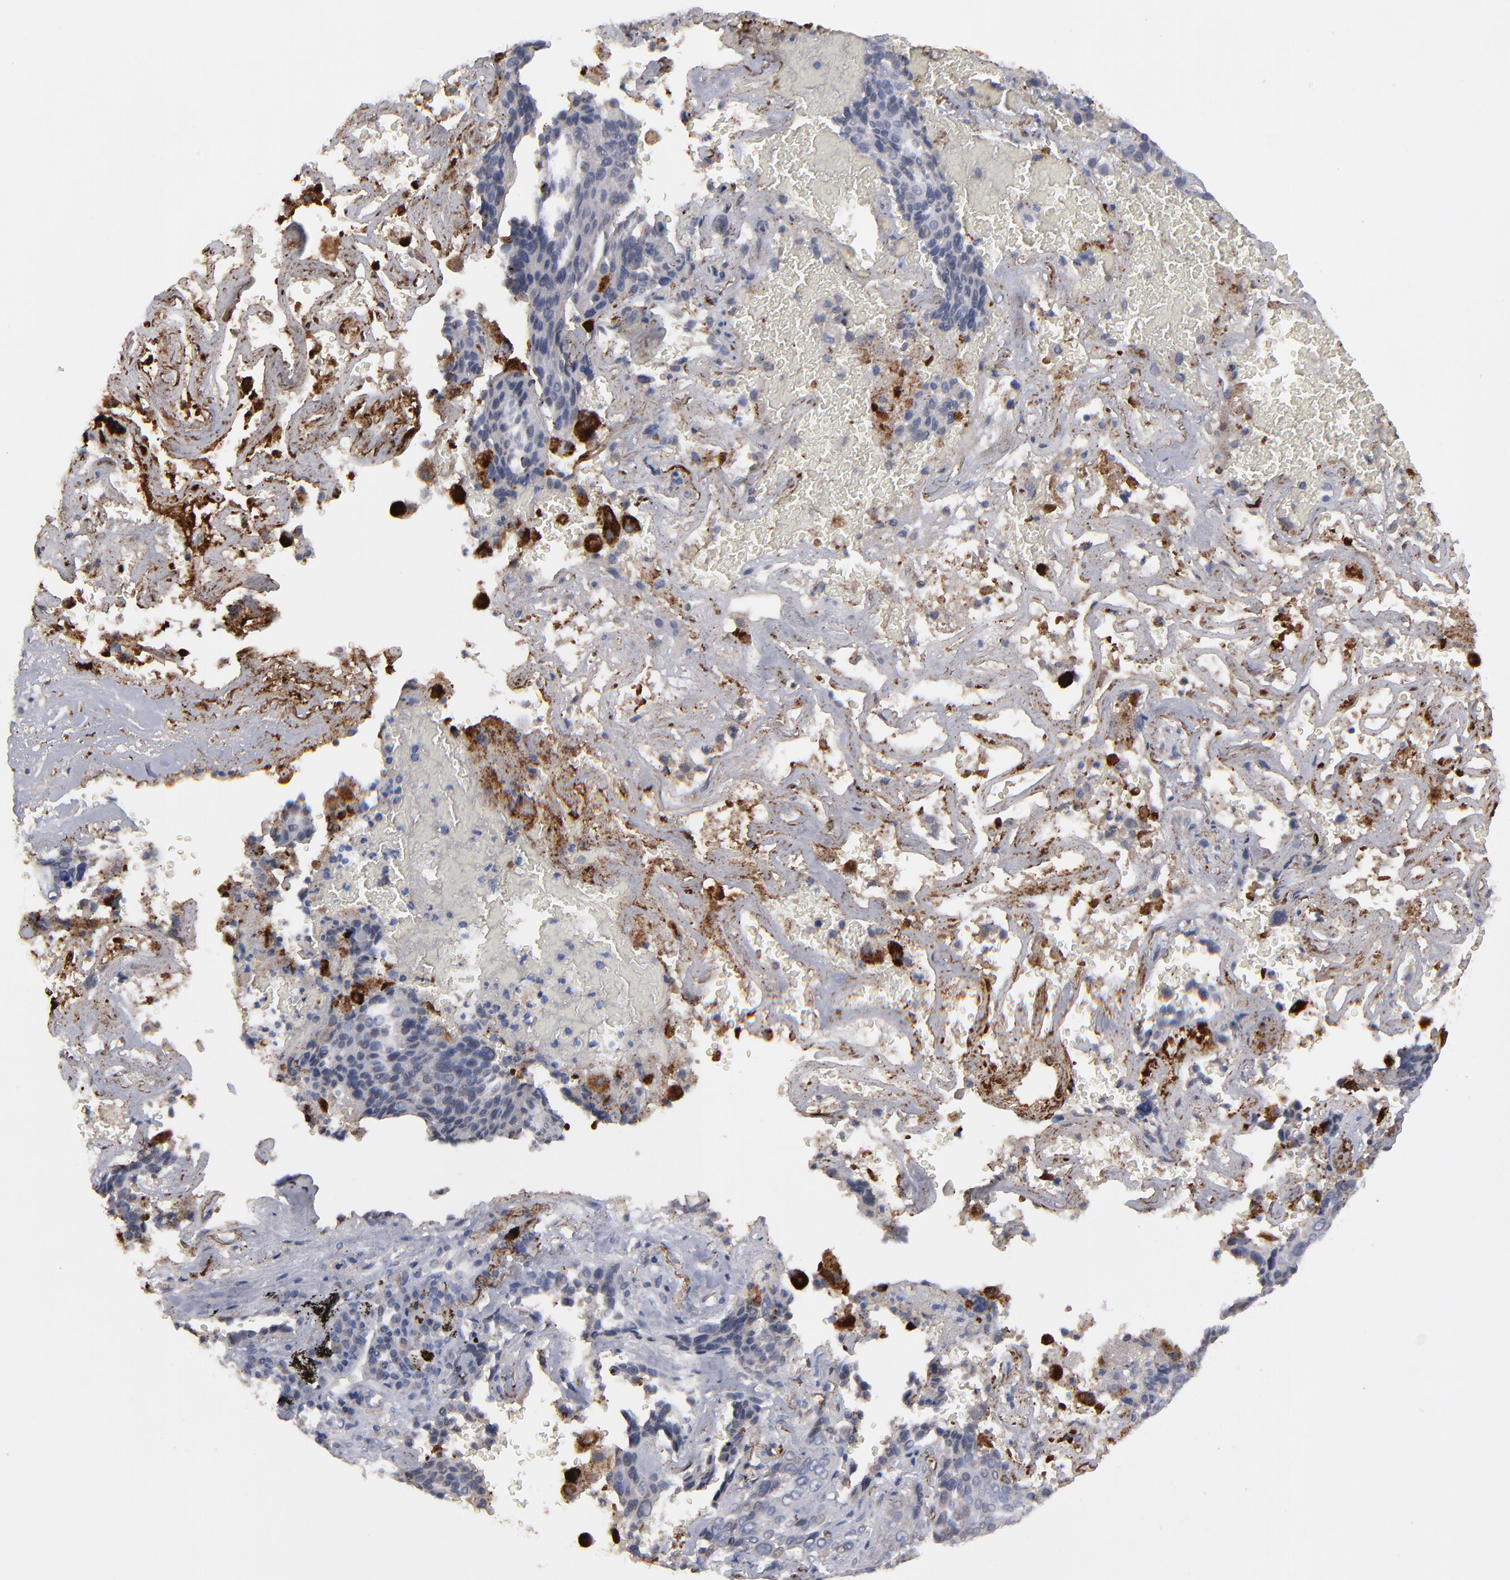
{"staining": {"intensity": "weak", "quantity": "<25%", "location": "cytoplasmic/membranous"}, "tissue": "lung cancer", "cell_type": "Tumor cells", "image_type": "cancer", "snomed": [{"axis": "morphology", "description": "Squamous cell carcinoma, NOS"}, {"axis": "topography", "description": "Lung"}], "caption": "Tumor cells are negative for brown protein staining in lung cancer. (DAB (3,3'-diaminobenzidine) immunohistochemistry visualized using brightfield microscopy, high magnification).", "gene": "GPM6B", "patient": {"sex": "male", "age": 54}}